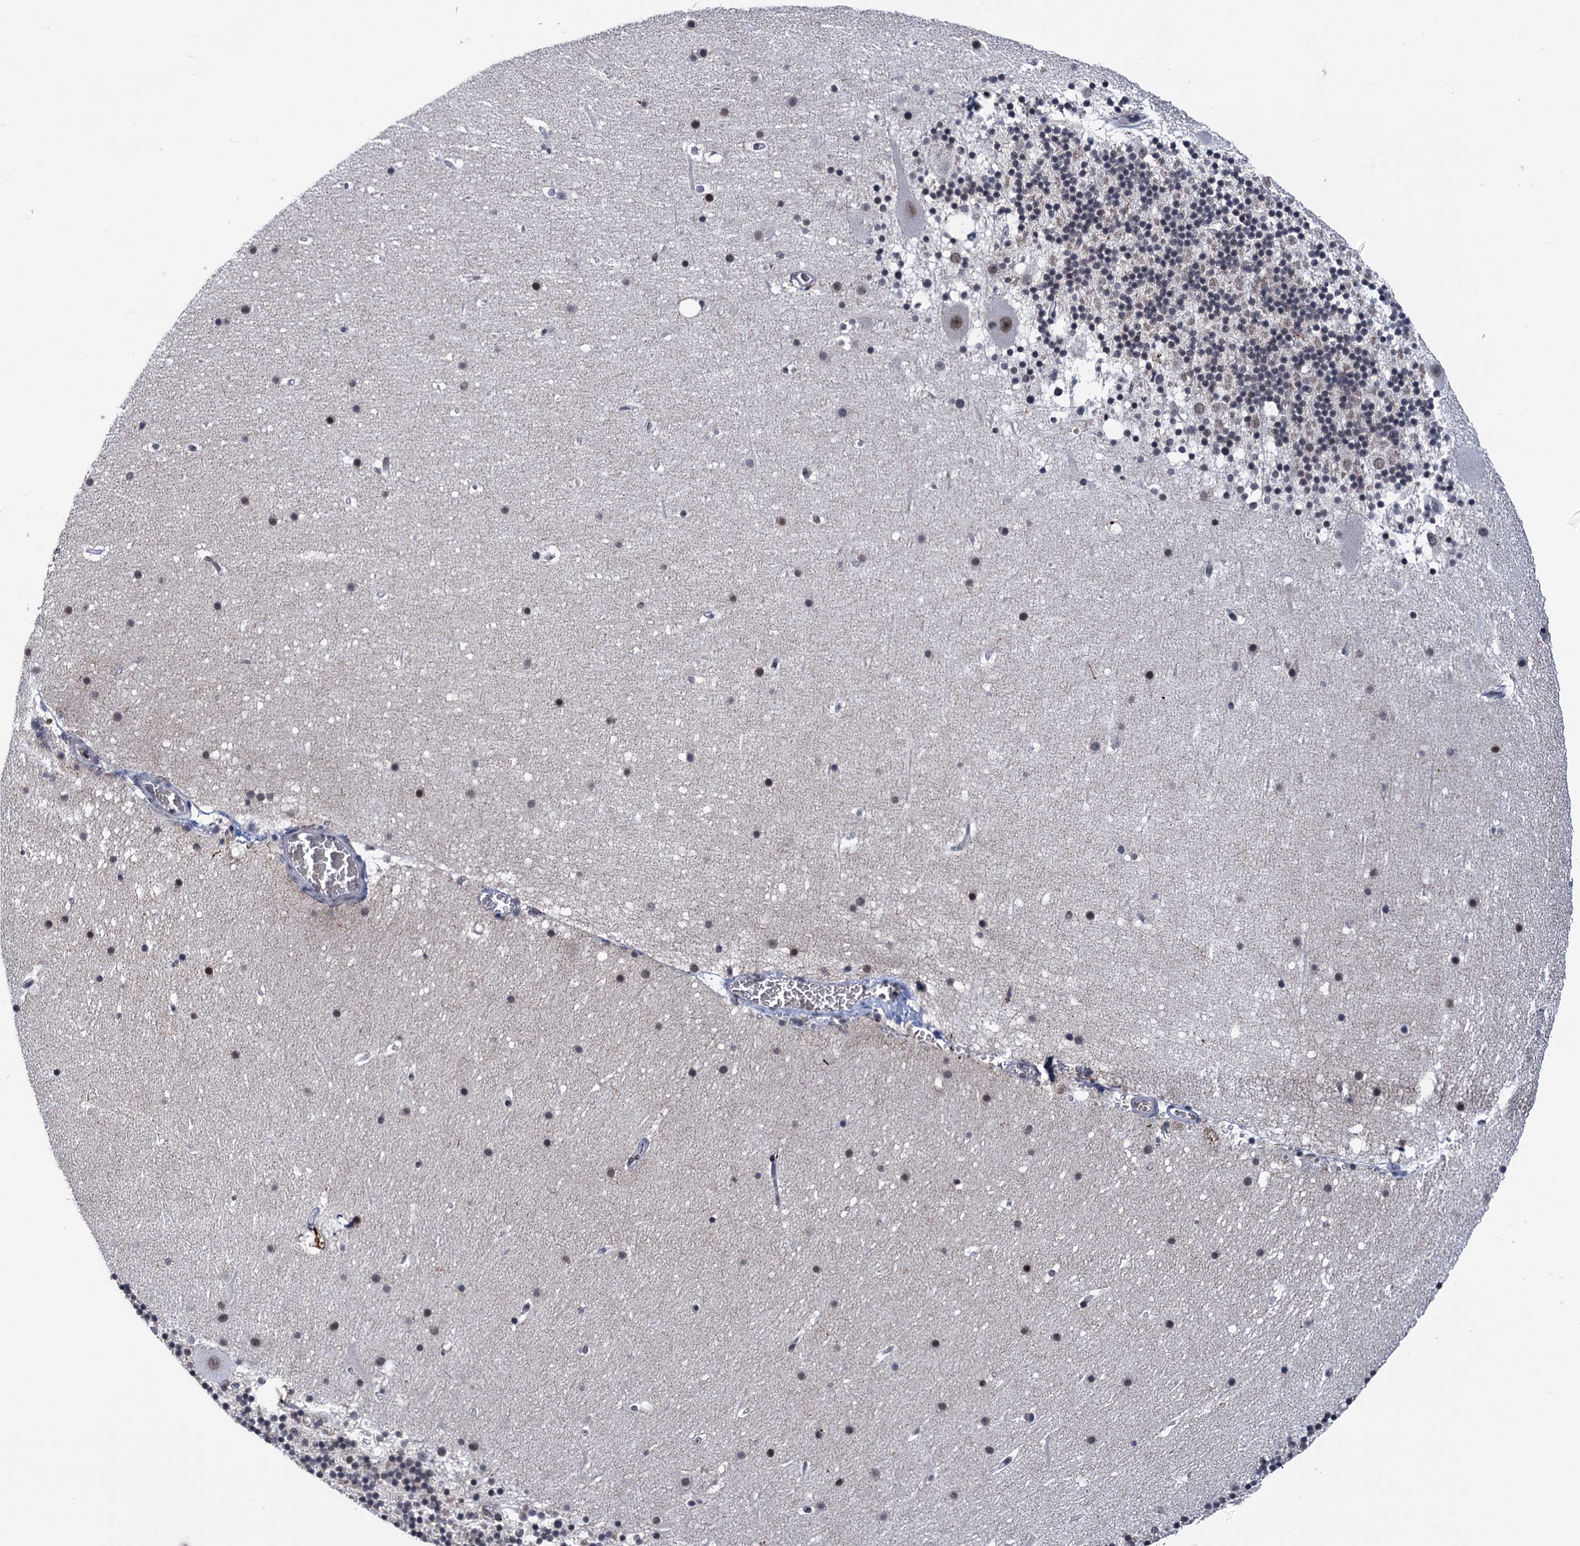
{"staining": {"intensity": "moderate", "quantity": "<25%", "location": "cytoplasmic/membranous"}, "tissue": "cerebellum", "cell_type": "Cells in granular layer", "image_type": "normal", "snomed": [{"axis": "morphology", "description": "Normal tissue, NOS"}, {"axis": "topography", "description": "Cerebellum"}], "caption": "A high-resolution micrograph shows immunohistochemistry staining of normal cerebellum, which reveals moderate cytoplasmic/membranous positivity in approximately <25% of cells in granular layer. (DAB = brown stain, brightfield microscopy at high magnification).", "gene": "ZCCHC10", "patient": {"sex": "male", "age": 57}}